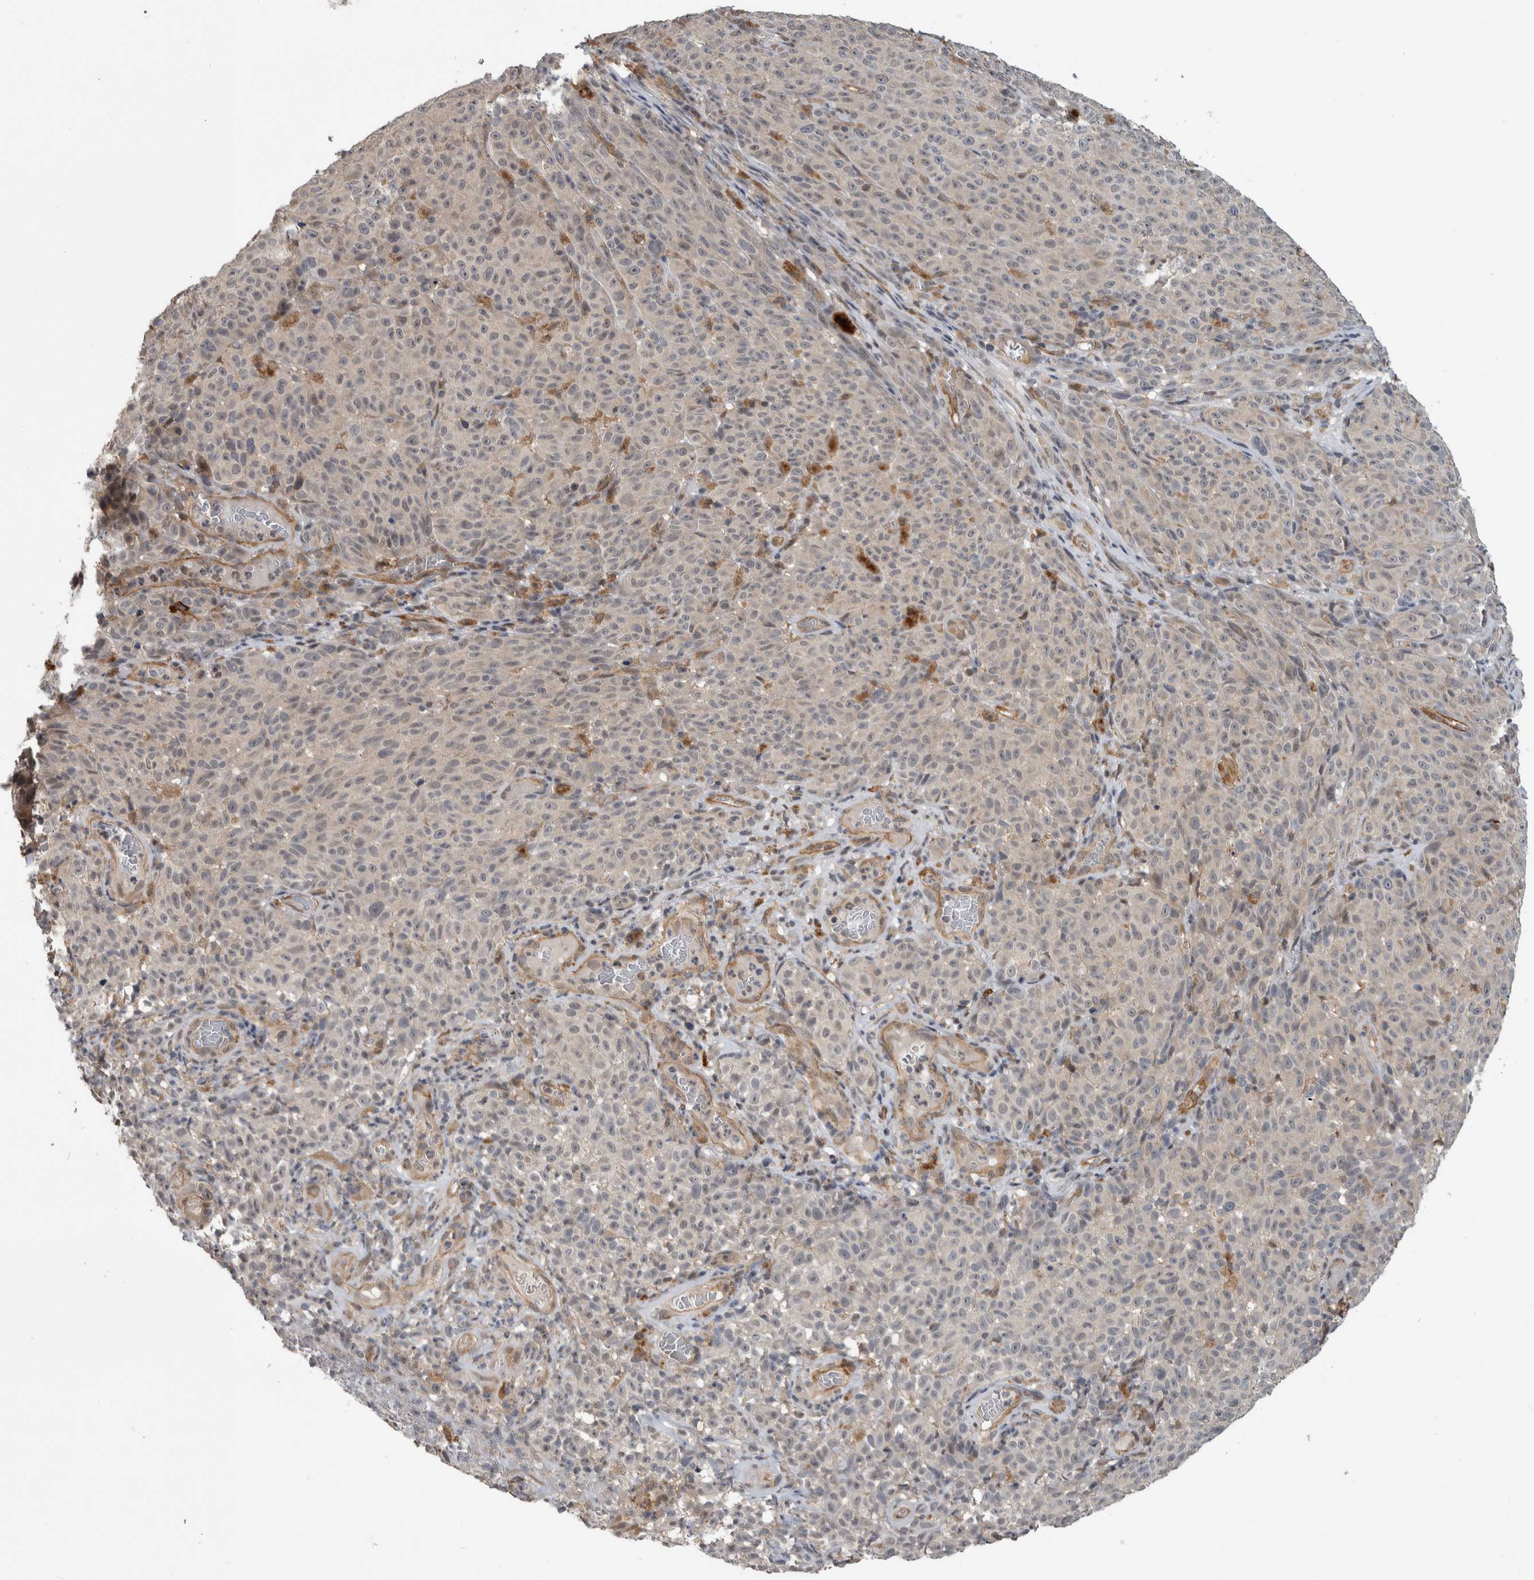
{"staining": {"intensity": "negative", "quantity": "none", "location": "none"}, "tissue": "melanoma", "cell_type": "Tumor cells", "image_type": "cancer", "snomed": [{"axis": "morphology", "description": "Malignant melanoma, NOS"}, {"axis": "topography", "description": "Skin"}], "caption": "Immunohistochemistry image of human malignant melanoma stained for a protein (brown), which shows no expression in tumor cells.", "gene": "PRDM4", "patient": {"sex": "female", "age": 82}}